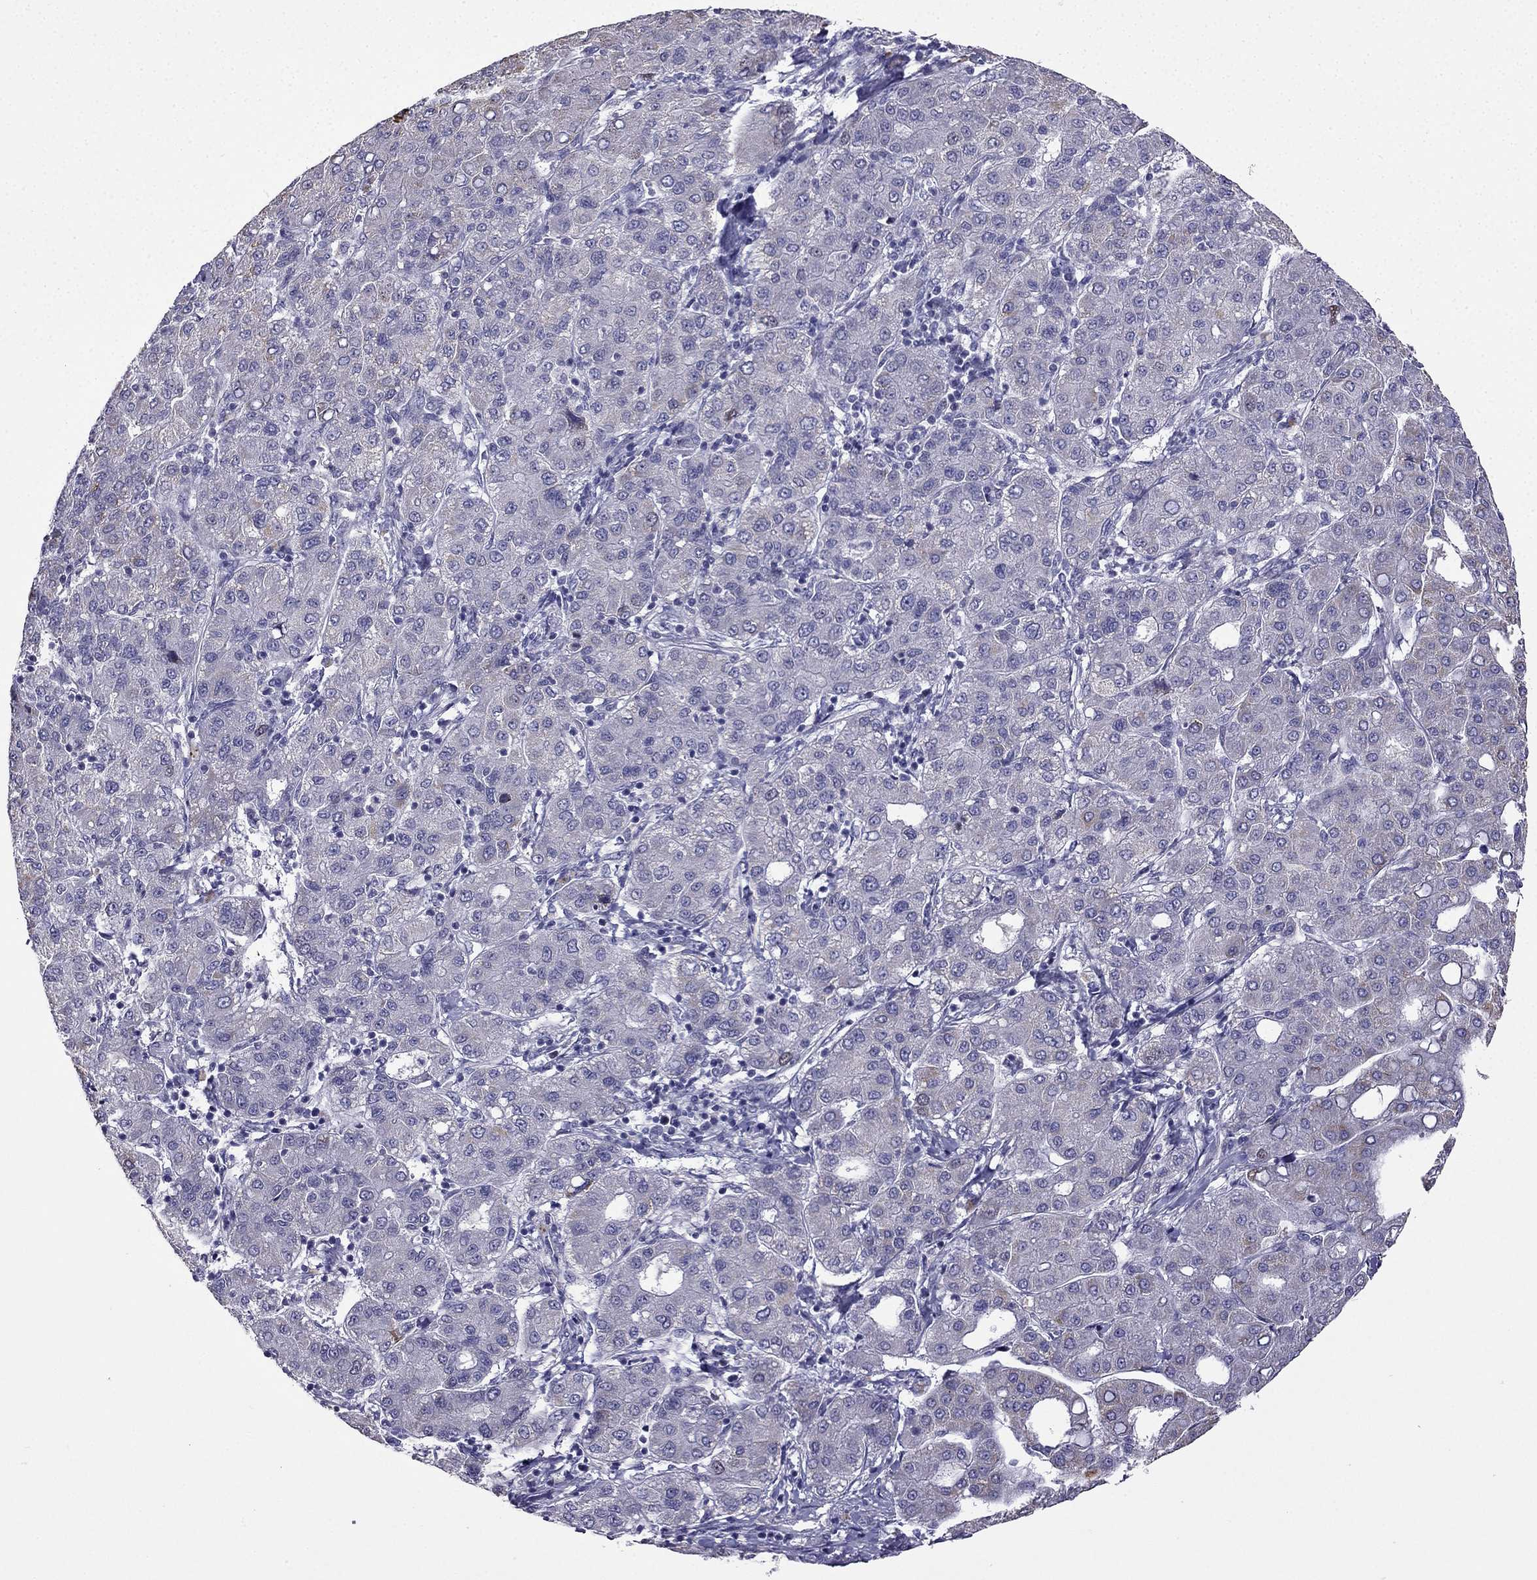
{"staining": {"intensity": "weak", "quantity": "<25%", "location": "cytoplasmic/membranous"}, "tissue": "liver cancer", "cell_type": "Tumor cells", "image_type": "cancer", "snomed": [{"axis": "morphology", "description": "Carcinoma, Hepatocellular, NOS"}, {"axis": "topography", "description": "Liver"}], "caption": "Immunohistochemical staining of human liver cancer reveals no significant staining in tumor cells.", "gene": "UHRF1", "patient": {"sex": "male", "age": 65}}